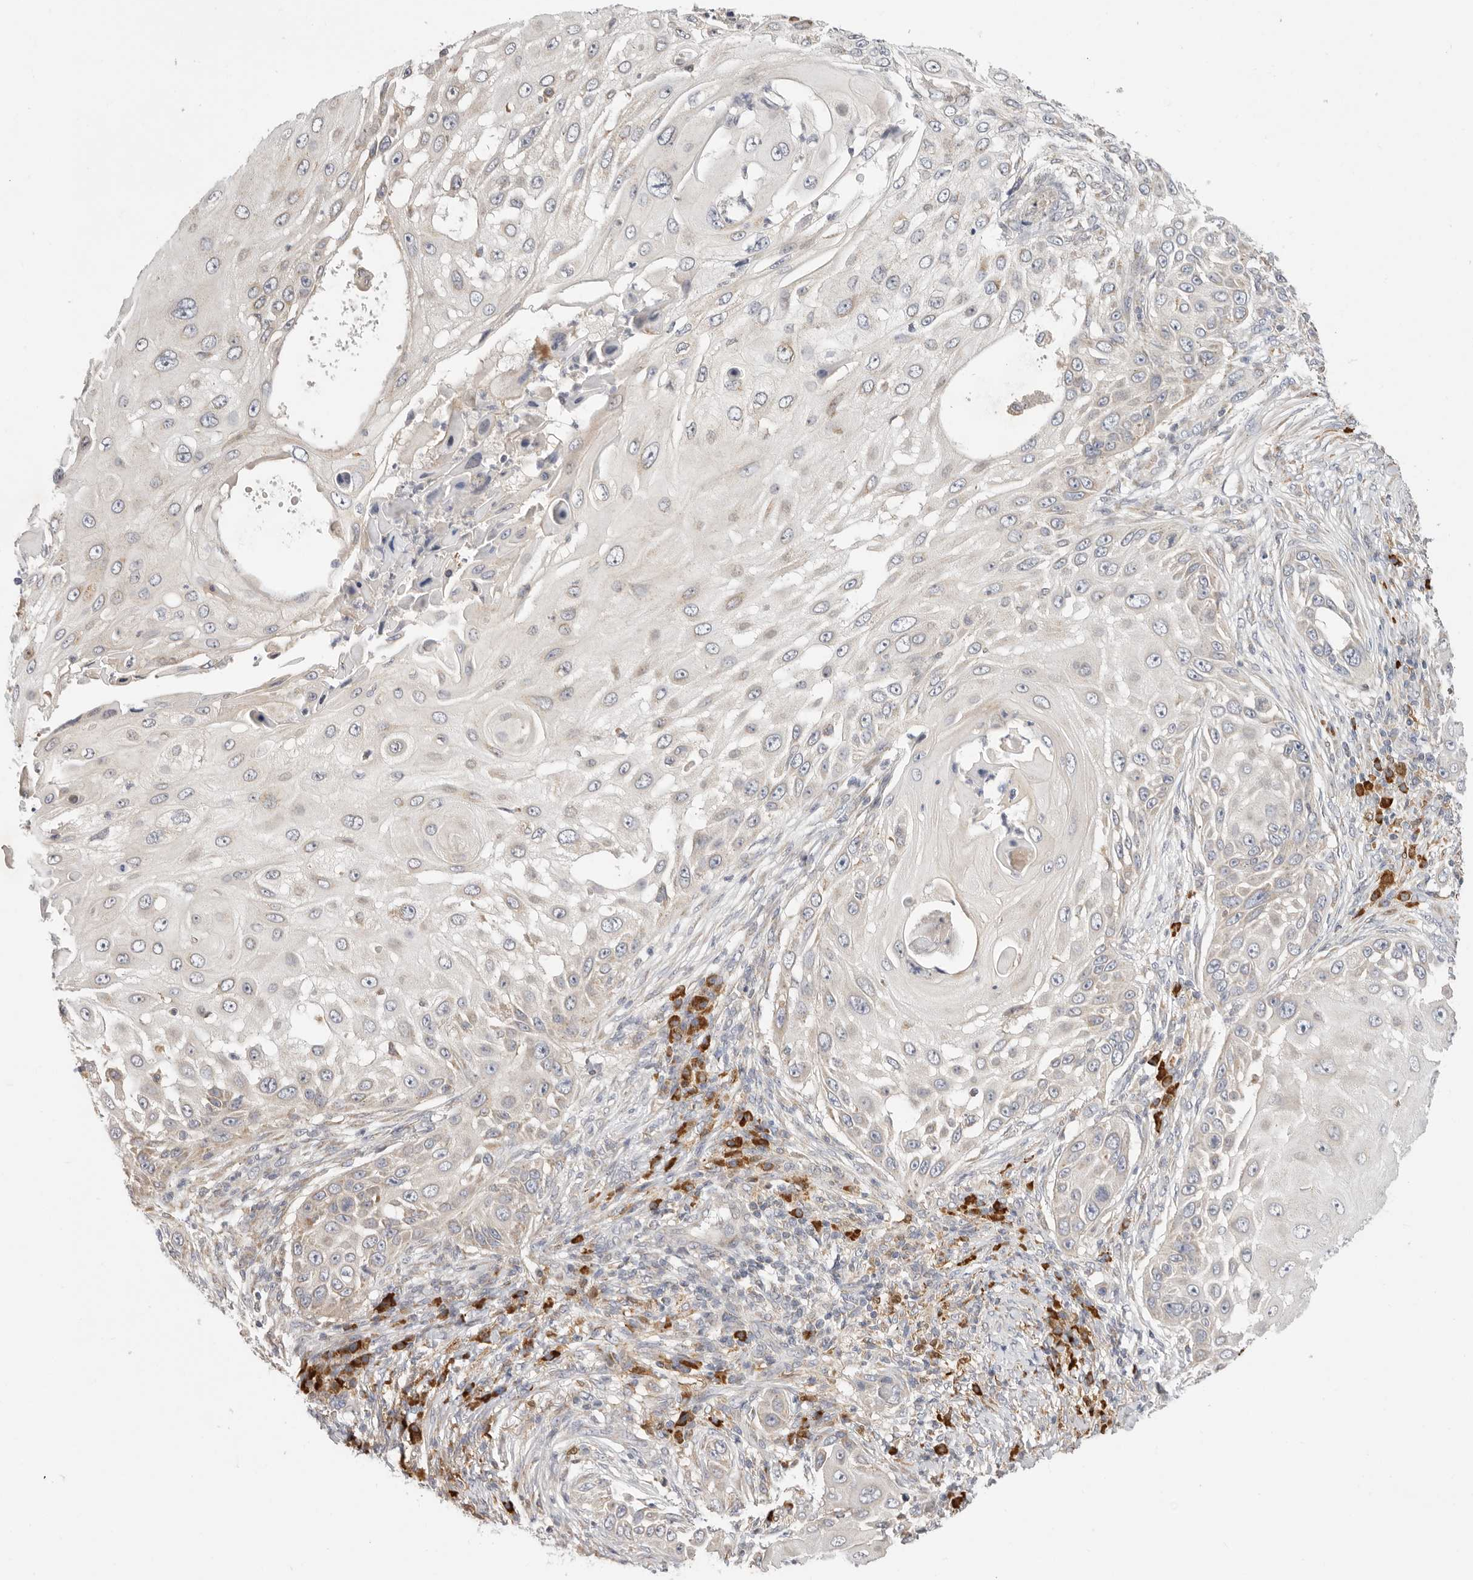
{"staining": {"intensity": "moderate", "quantity": "<25%", "location": "cytoplasmic/membranous"}, "tissue": "skin cancer", "cell_type": "Tumor cells", "image_type": "cancer", "snomed": [{"axis": "morphology", "description": "Squamous cell carcinoma, NOS"}, {"axis": "topography", "description": "Skin"}], "caption": "Moderate cytoplasmic/membranous expression is identified in approximately <25% of tumor cells in skin cancer (squamous cell carcinoma).", "gene": "USH1C", "patient": {"sex": "female", "age": 44}}